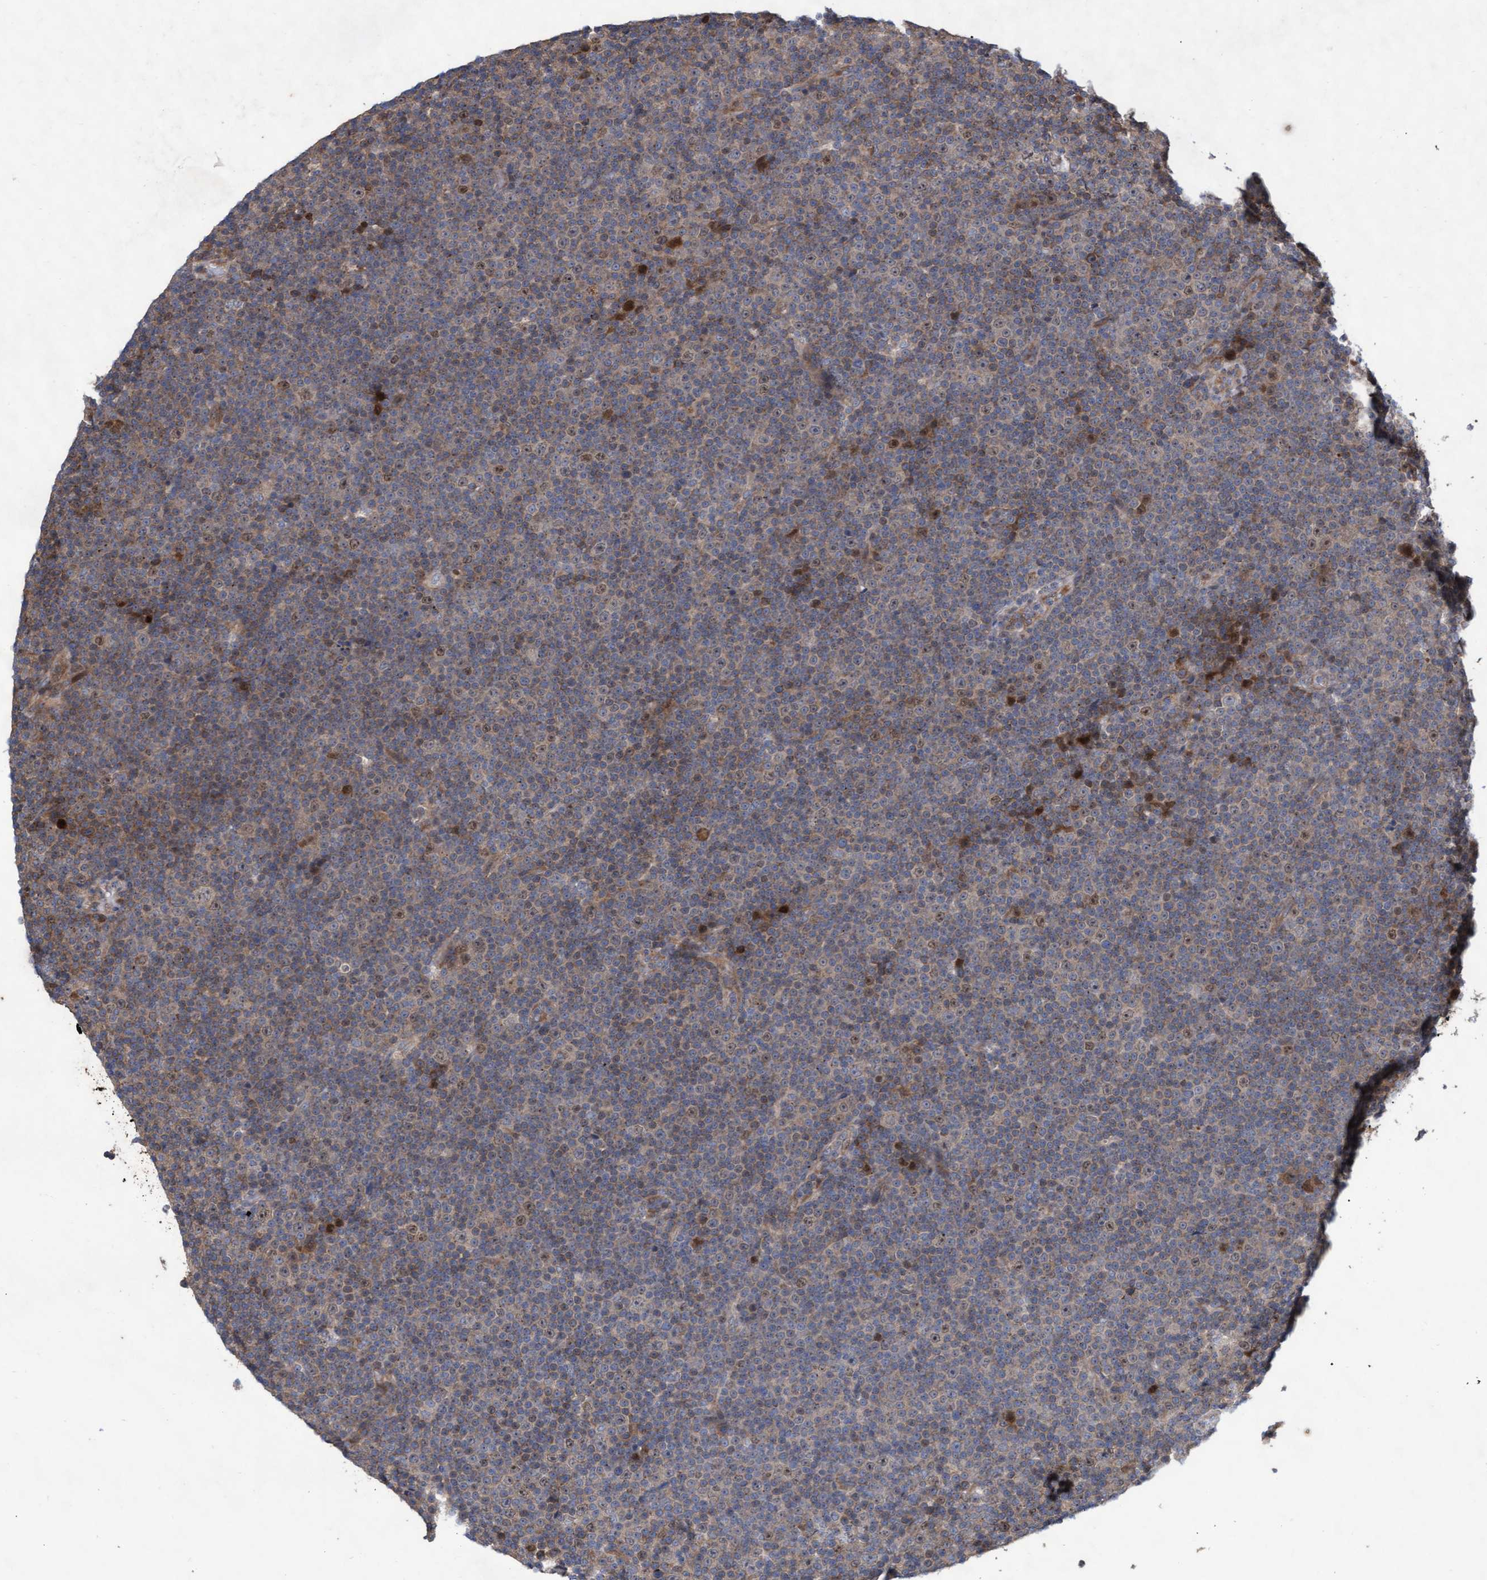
{"staining": {"intensity": "moderate", "quantity": "<25%", "location": "cytoplasmic/membranous"}, "tissue": "lymphoma", "cell_type": "Tumor cells", "image_type": "cancer", "snomed": [{"axis": "morphology", "description": "Malignant lymphoma, non-Hodgkin's type, Low grade"}, {"axis": "topography", "description": "Lymph node"}], "caption": "Malignant lymphoma, non-Hodgkin's type (low-grade) stained with a brown dye shows moderate cytoplasmic/membranous positive expression in approximately <25% of tumor cells.", "gene": "ABCF2", "patient": {"sex": "female", "age": 67}}